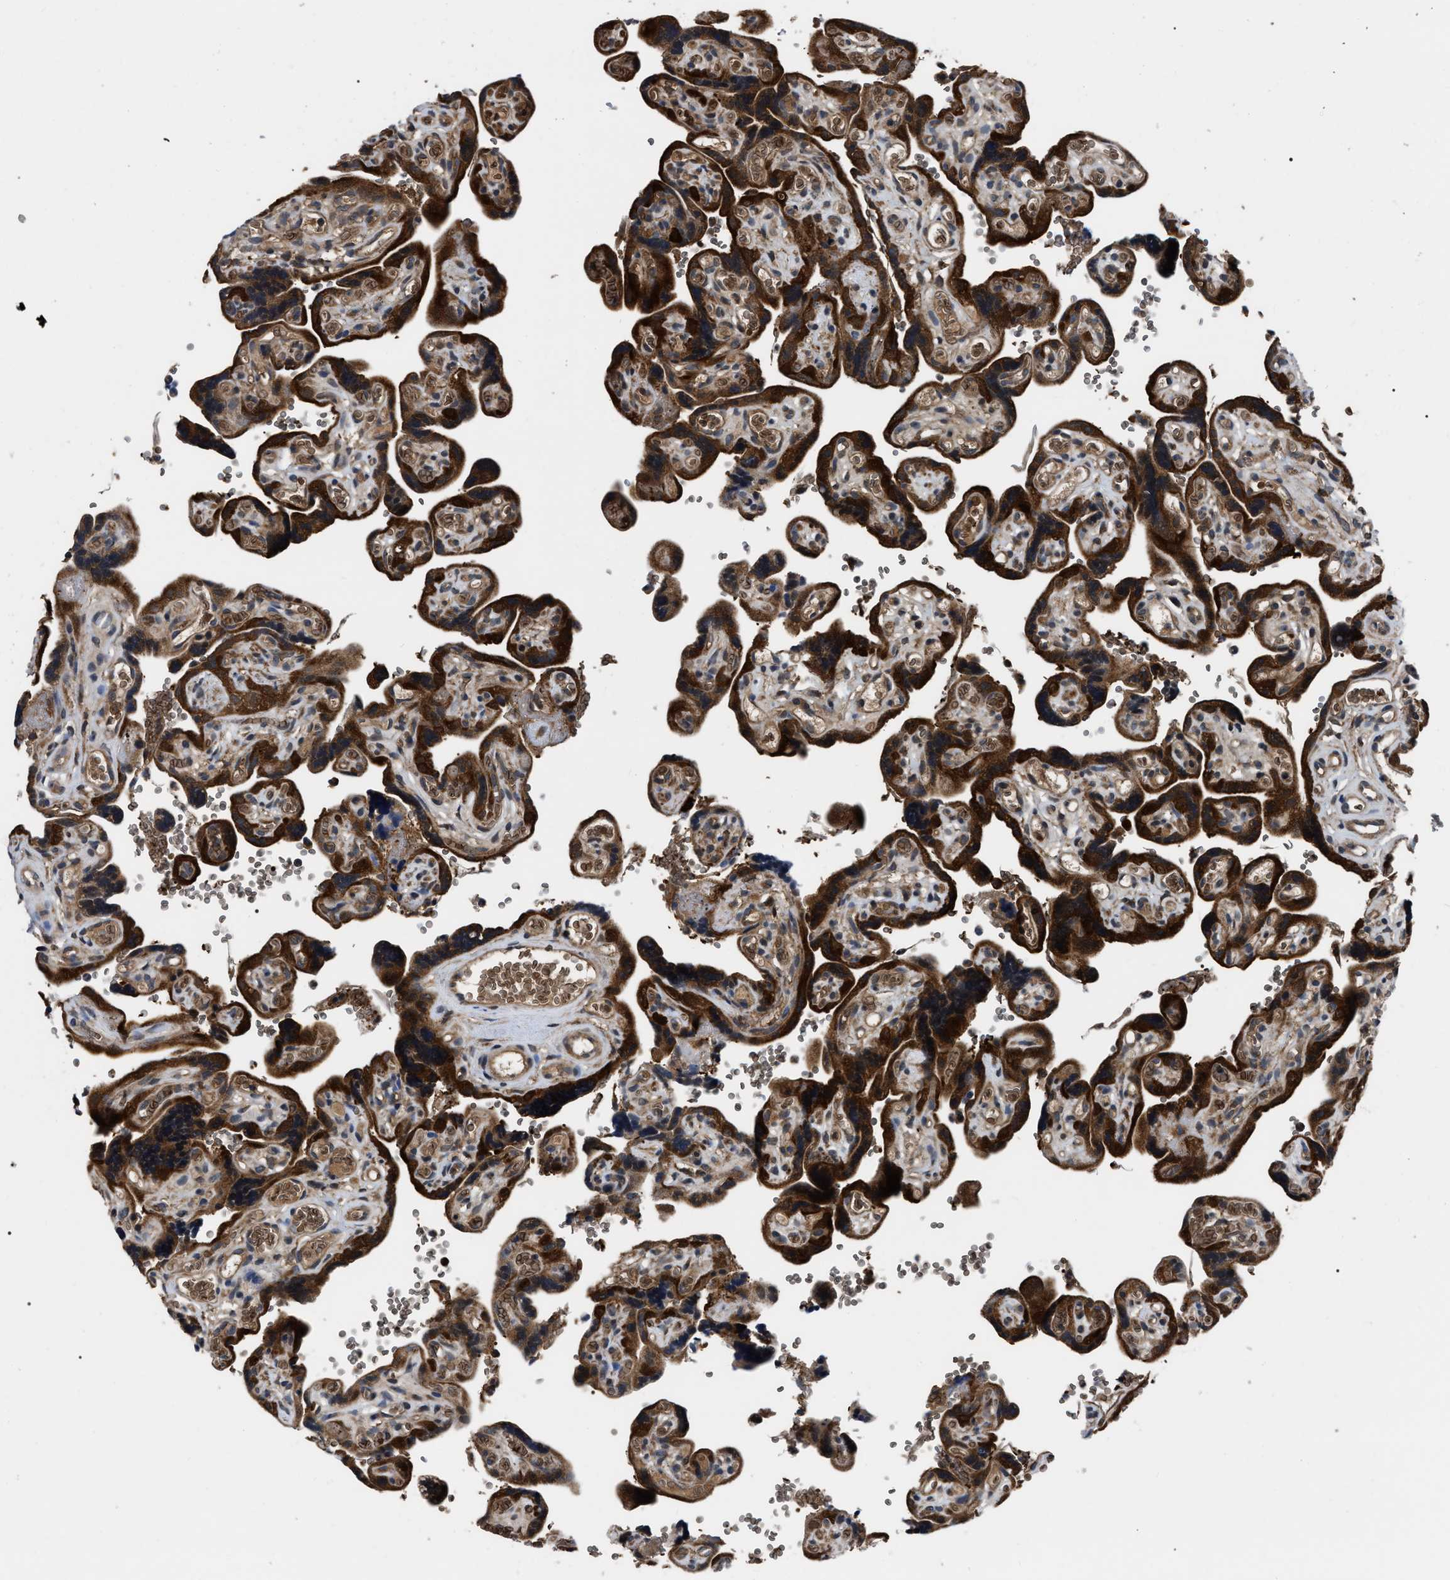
{"staining": {"intensity": "strong", "quantity": ">75%", "location": "cytoplasmic/membranous"}, "tissue": "placenta", "cell_type": "Decidual cells", "image_type": "normal", "snomed": [{"axis": "morphology", "description": "Normal tissue, NOS"}, {"axis": "topography", "description": "Placenta"}], "caption": "Immunohistochemical staining of unremarkable placenta shows strong cytoplasmic/membranous protein positivity in approximately >75% of decidual cells.", "gene": "GET4", "patient": {"sex": "female", "age": 30}}